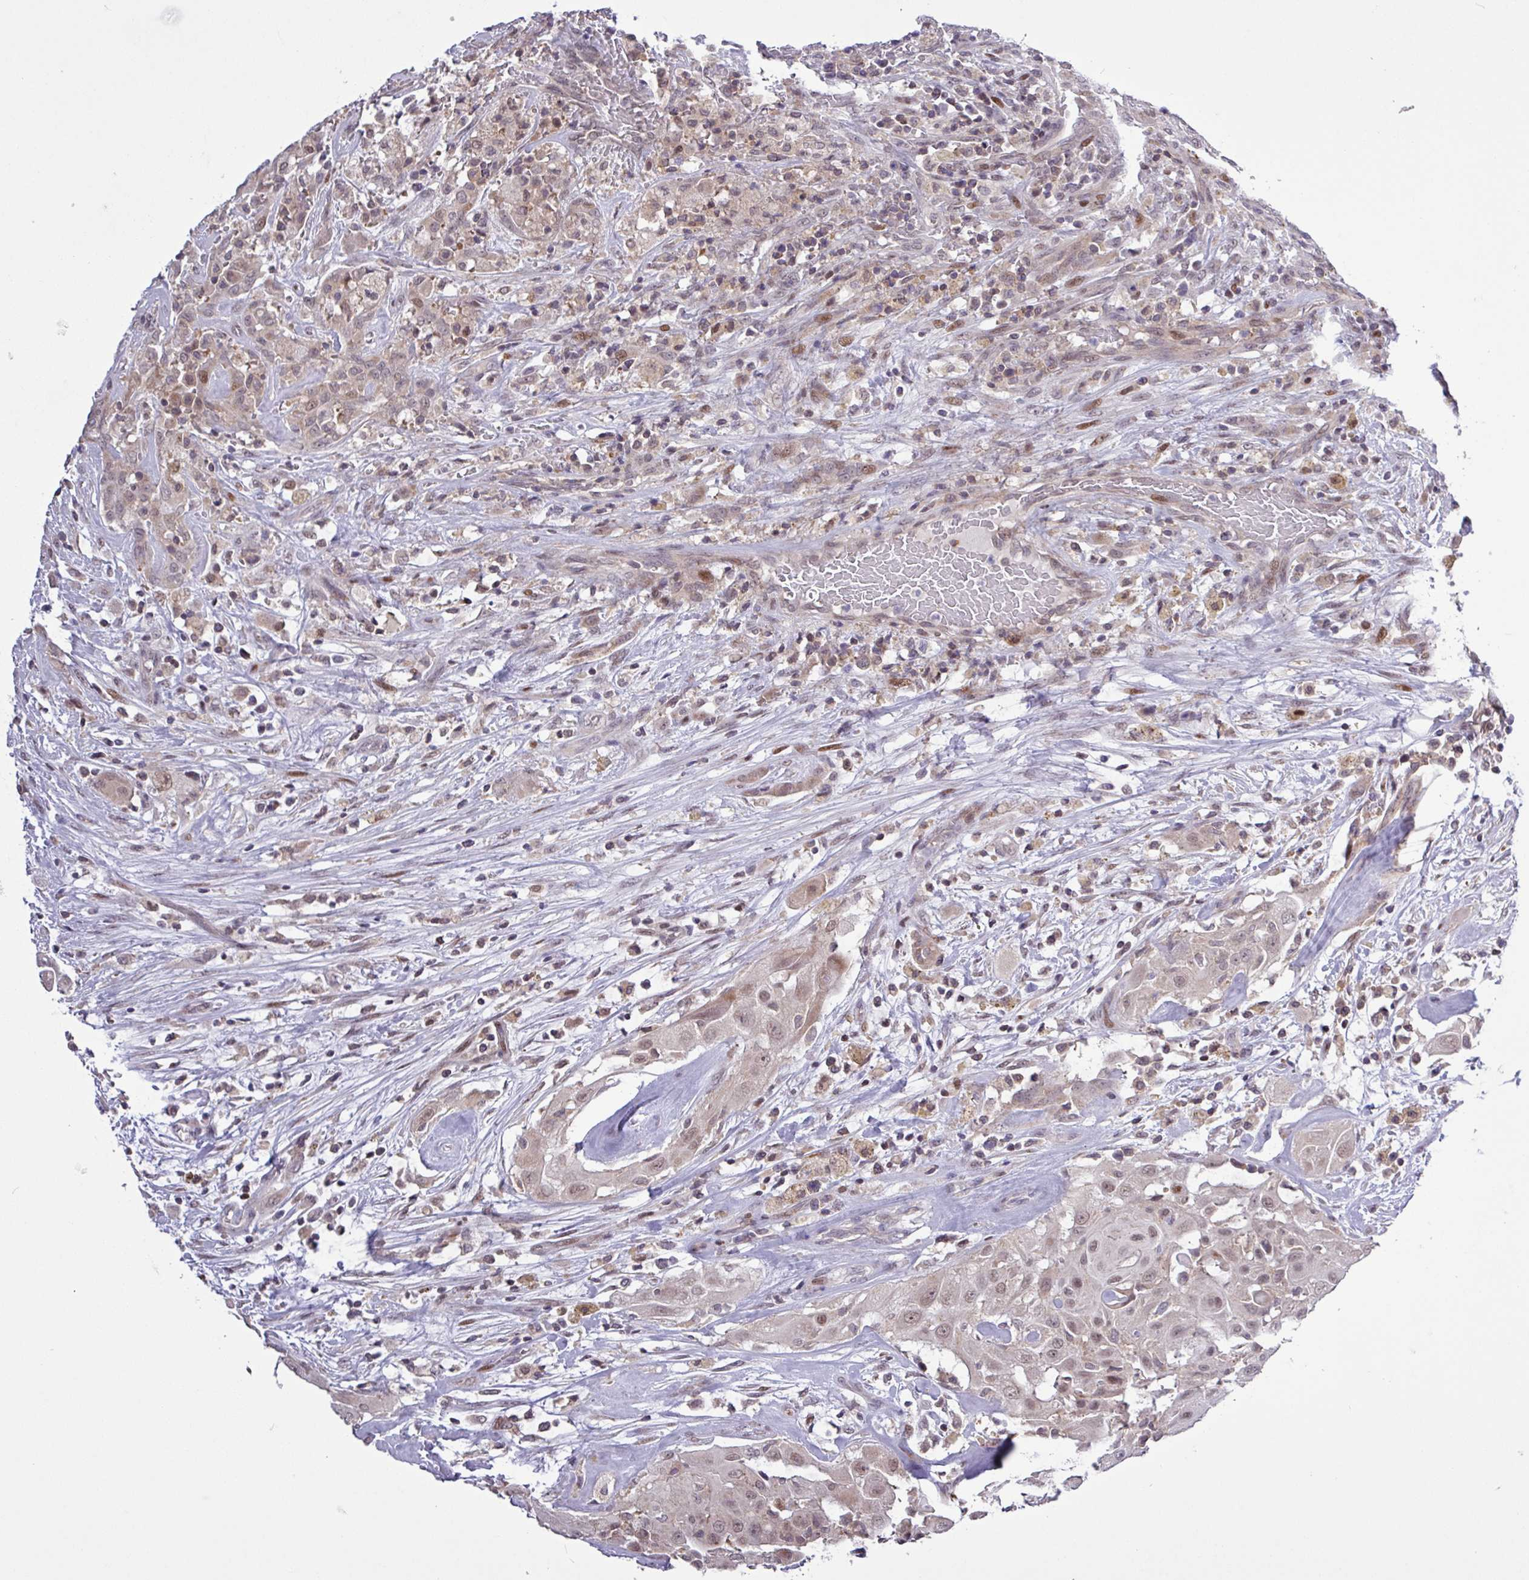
{"staining": {"intensity": "weak", "quantity": ">75%", "location": "nuclear"}, "tissue": "thyroid cancer", "cell_type": "Tumor cells", "image_type": "cancer", "snomed": [{"axis": "morphology", "description": "Papillary adenocarcinoma, NOS"}, {"axis": "topography", "description": "Thyroid gland"}], "caption": "Immunohistochemistry (IHC) (DAB) staining of thyroid cancer displays weak nuclear protein staining in about >75% of tumor cells.", "gene": "RTL3", "patient": {"sex": "female", "age": 59}}